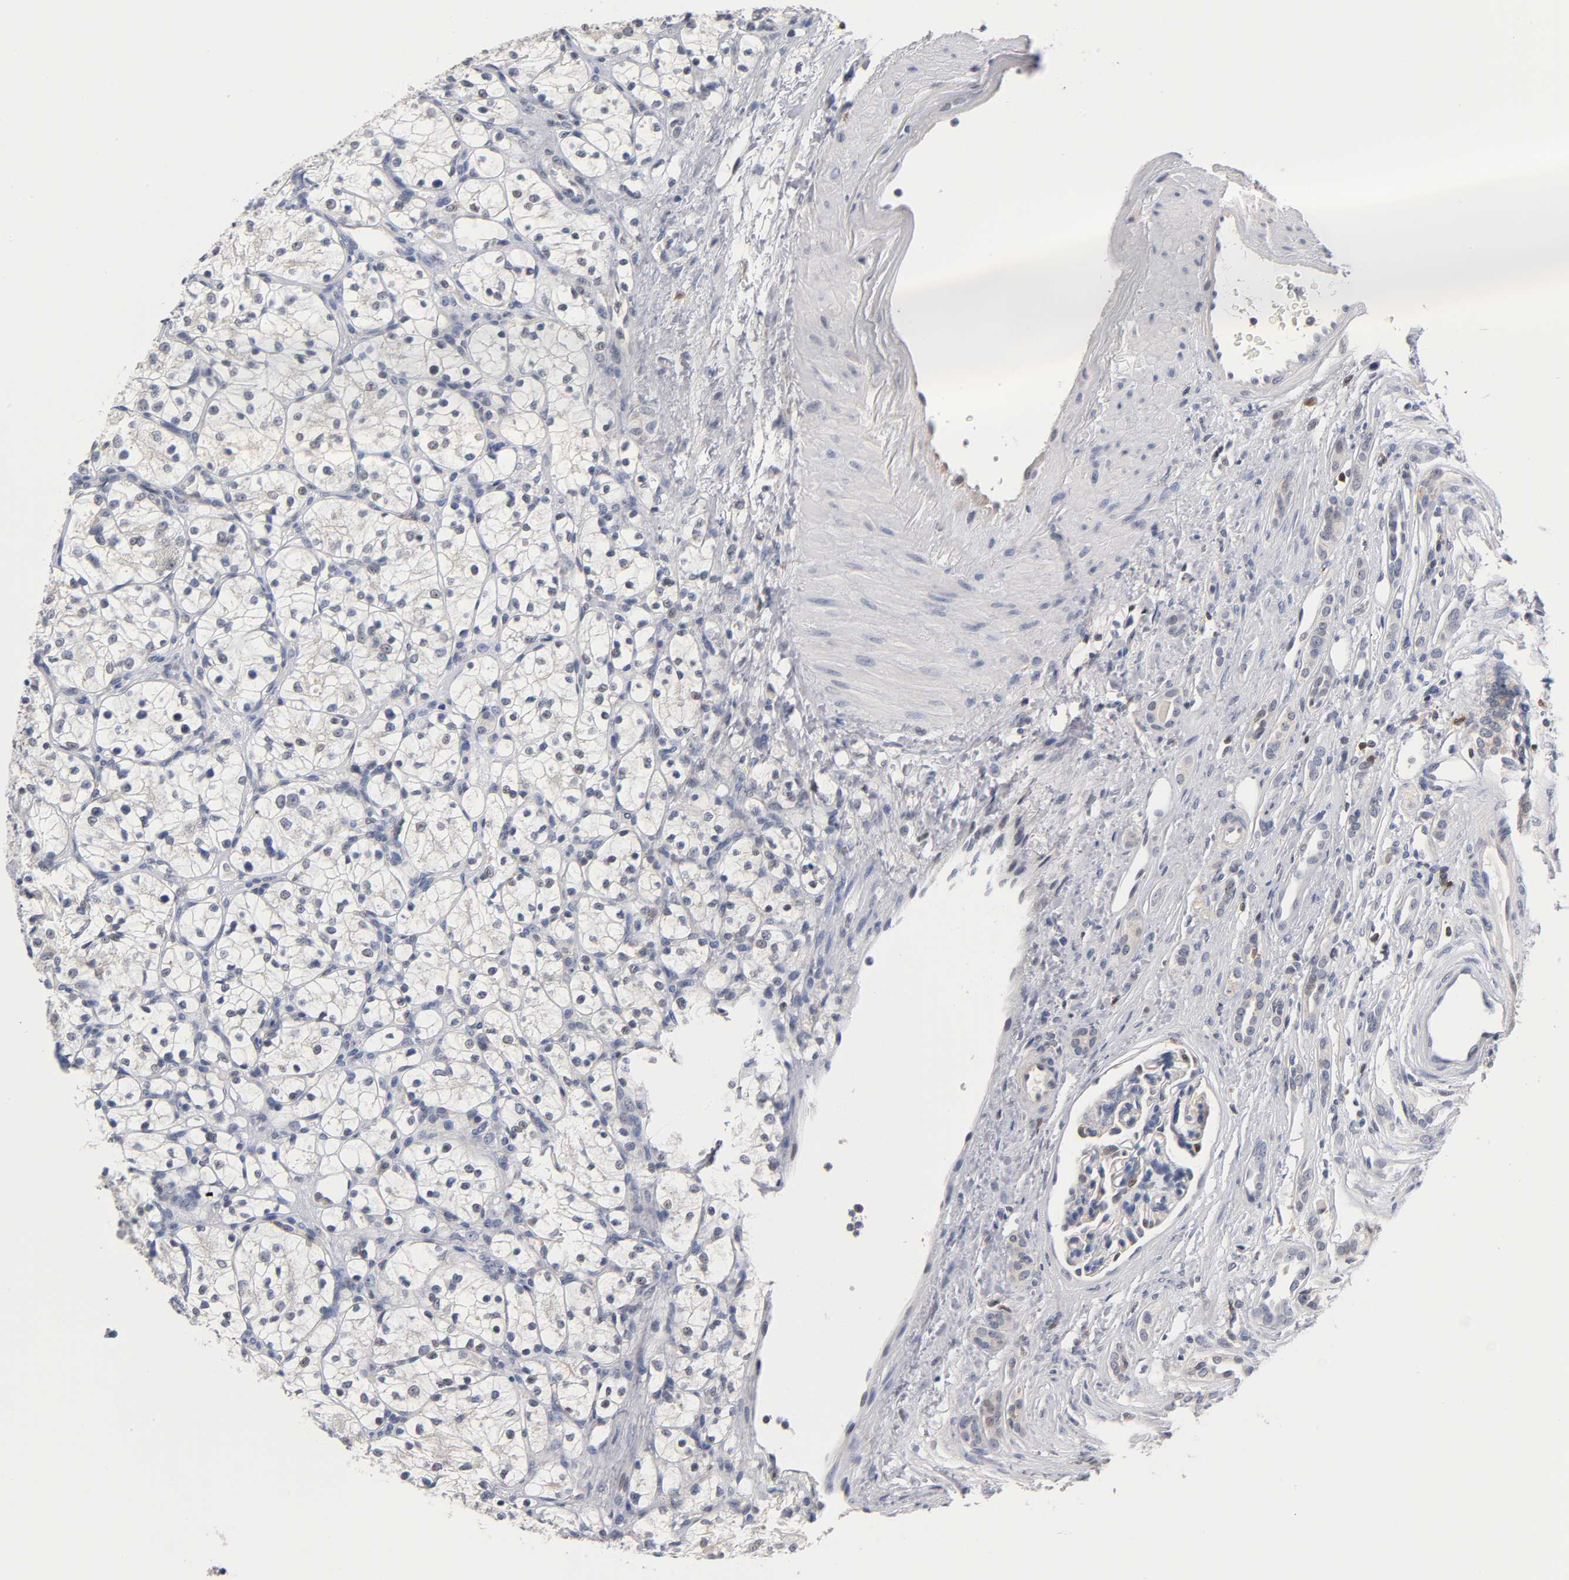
{"staining": {"intensity": "negative", "quantity": "none", "location": "none"}, "tissue": "renal cancer", "cell_type": "Tumor cells", "image_type": "cancer", "snomed": [{"axis": "morphology", "description": "Adenocarcinoma, NOS"}, {"axis": "topography", "description": "Kidney"}], "caption": "Protein analysis of renal adenocarcinoma demonstrates no significant staining in tumor cells.", "gene": "NFATC1", "patient": {"sex": "female", "age": 60}}